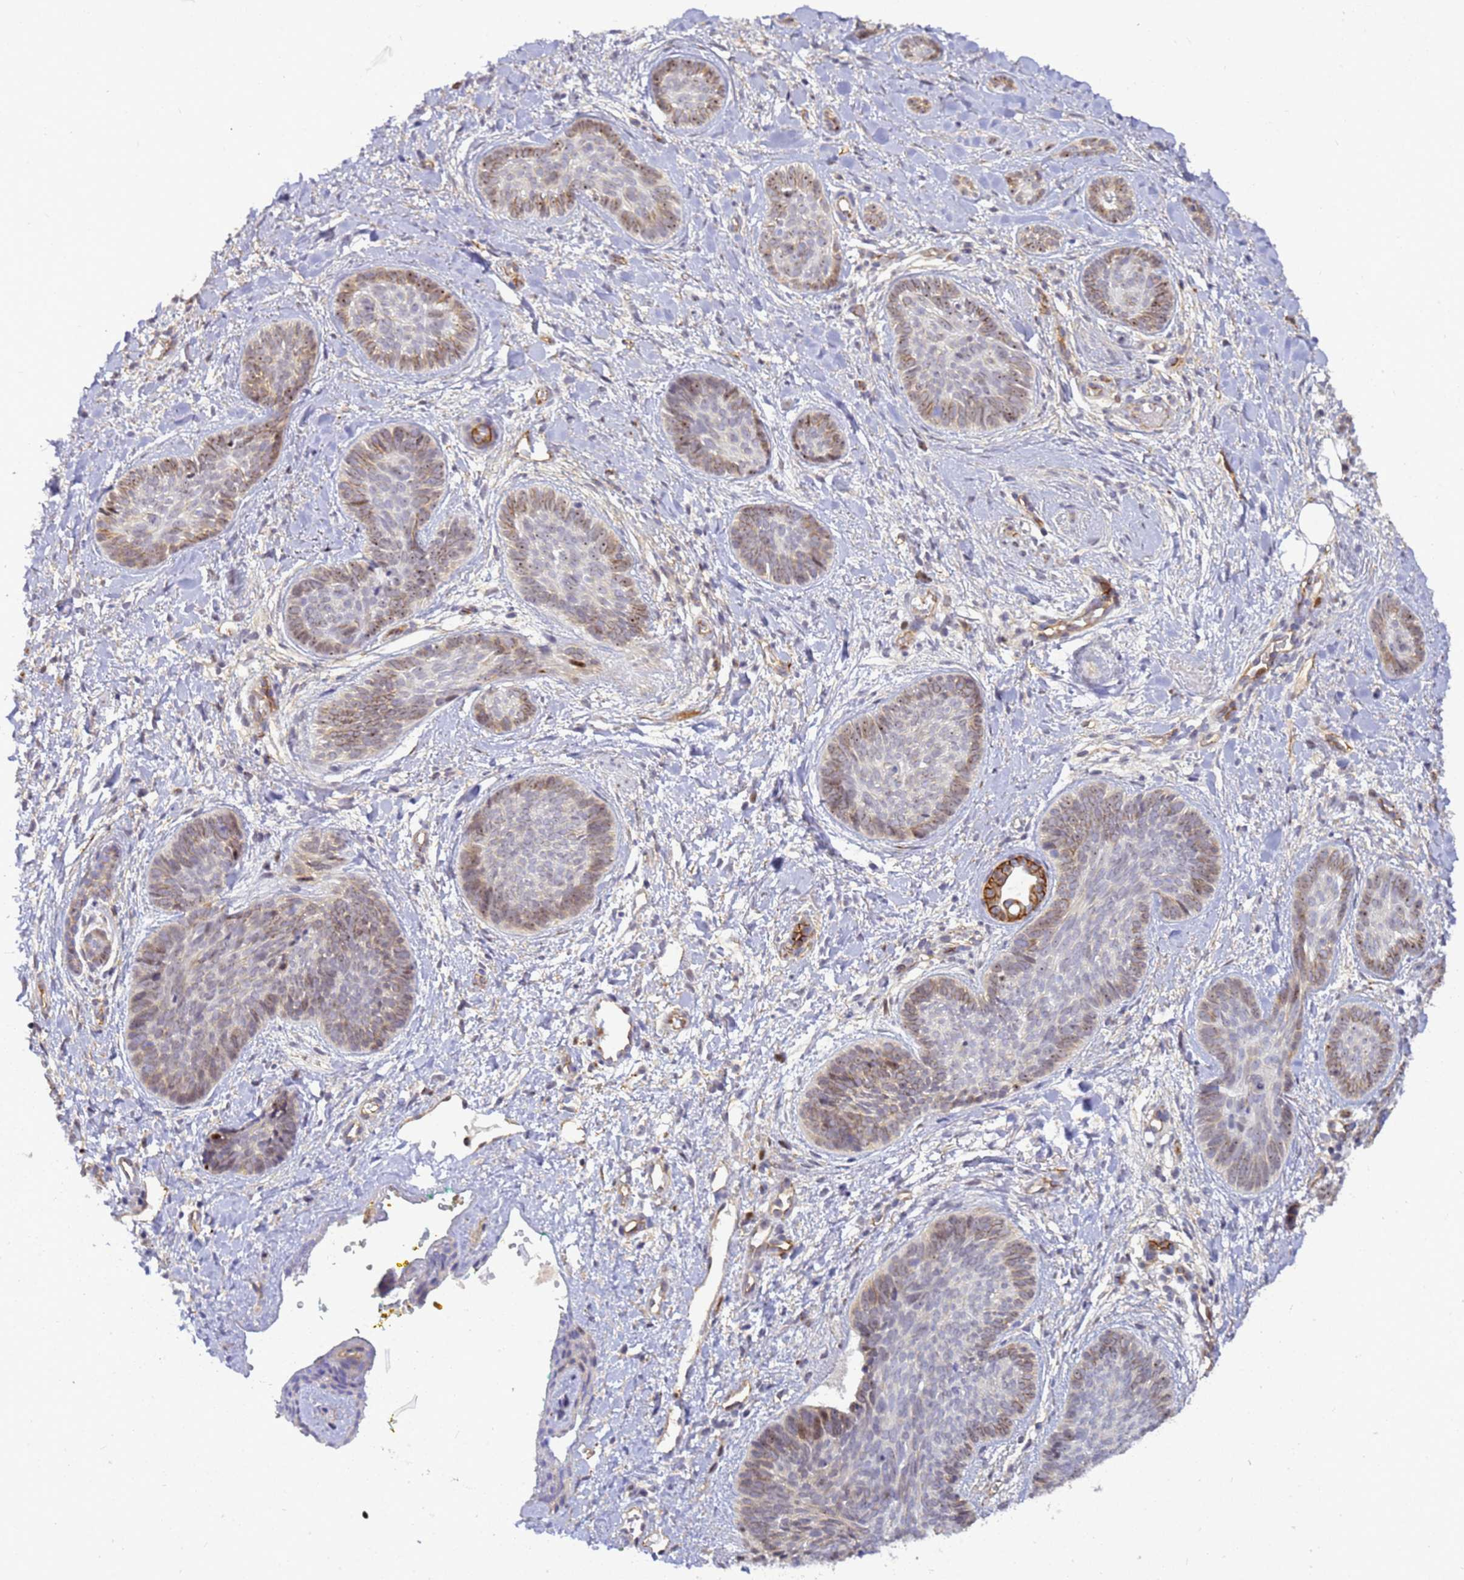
{"staining": {"intensity": "moderate", "quantity": "<25%", "location": "nuclear"}, "tissue": "skin cancer", "cell_type": "Tumor cells", "image_type": "cancer", "snomed": [{"axis": "morphology", "description": "Basal cell carcinoma"}, {"axis": "topography", "description": "Skin"}], "caption": "Immunohistochemistry micrograph of human skin basal cell carcinoma stained for a protein (brown), which shows low levels of moderate nuclear expression in approximately <25% of tumor cells.", "gene": "GON4L", "patient": {"sex": "female", "age": 81}}